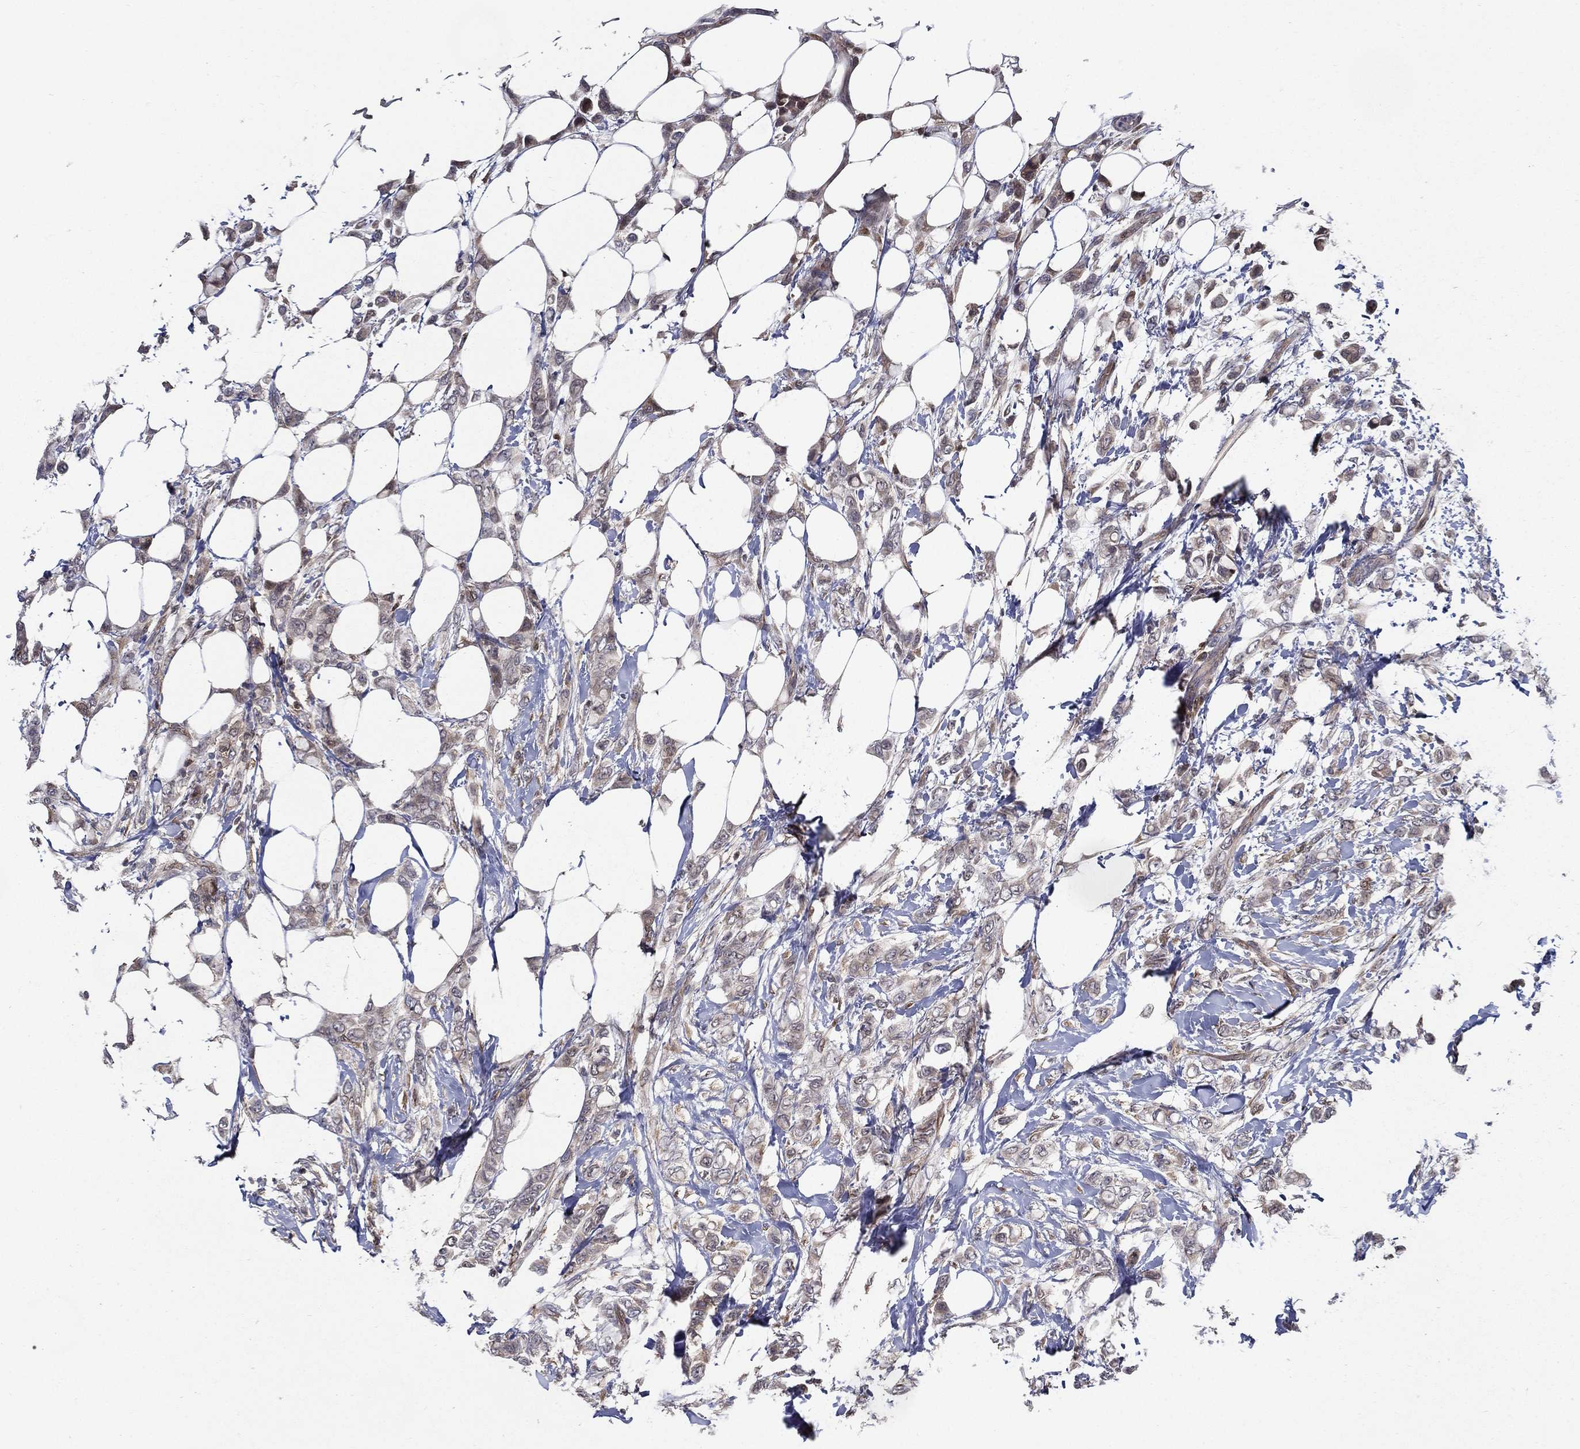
{"staining": {"intensity": "negative", "quantity": "none", "location": "none"}, "tissue": "breast cancer", "cell_type": "Tumor cells", "image_type": "cancer", "snomed": [{"axis": "morphology", "description": "Lobular carcinoma"}, {"axis": "topography", "description": "Breast"}], "caption": "Human breast lobular carcinoma stained for a protein using immunohistochemistry shows no positivity in tumor cells.", "gene": "ARHGAP11A", "patient": {"sex": "female", "age": 66}}